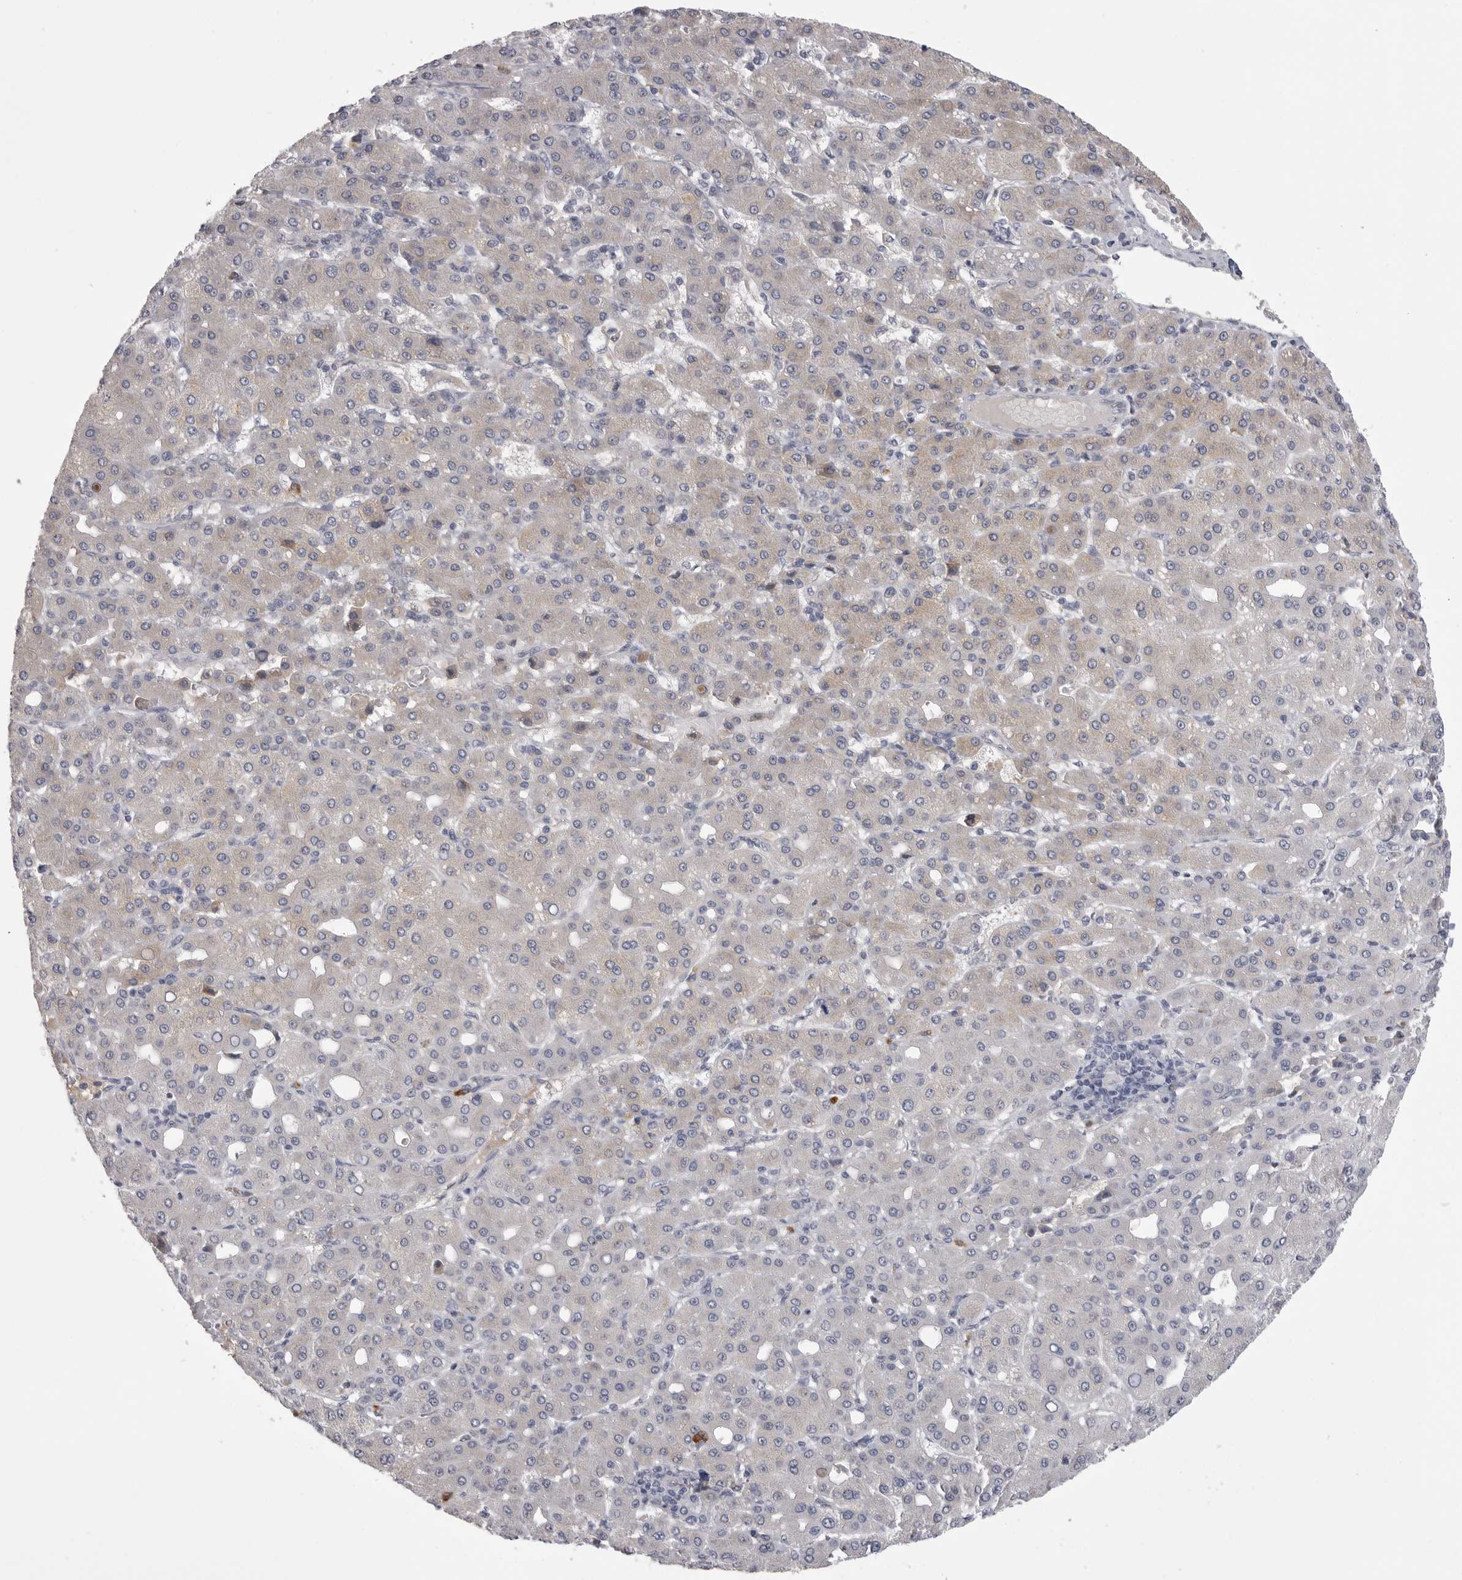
{"staining": {"intensity": "weak", "quantity": "<25%", "location": "cytoplasmic/membranous"}, "tissue": "liver cancer", "cell_type": "Tumor cells", "image_type": "cancer", "snomed": [{"axis": "morphology", "description": "Carcinoma, Hepatocellular, NOS"}, {"axis": "topography", "description": "Liver"}], "caption": "Liver cancer (hepatocellular carcinoma) was stained to show a protein in brown. There is no significant expression in tumor cells. (DAB (3,3'-diaminobenzidine) IHC with hematoxylin counter stain).", "gene": "FKBP2", "patient": {"sex": "male", "age": 65}}